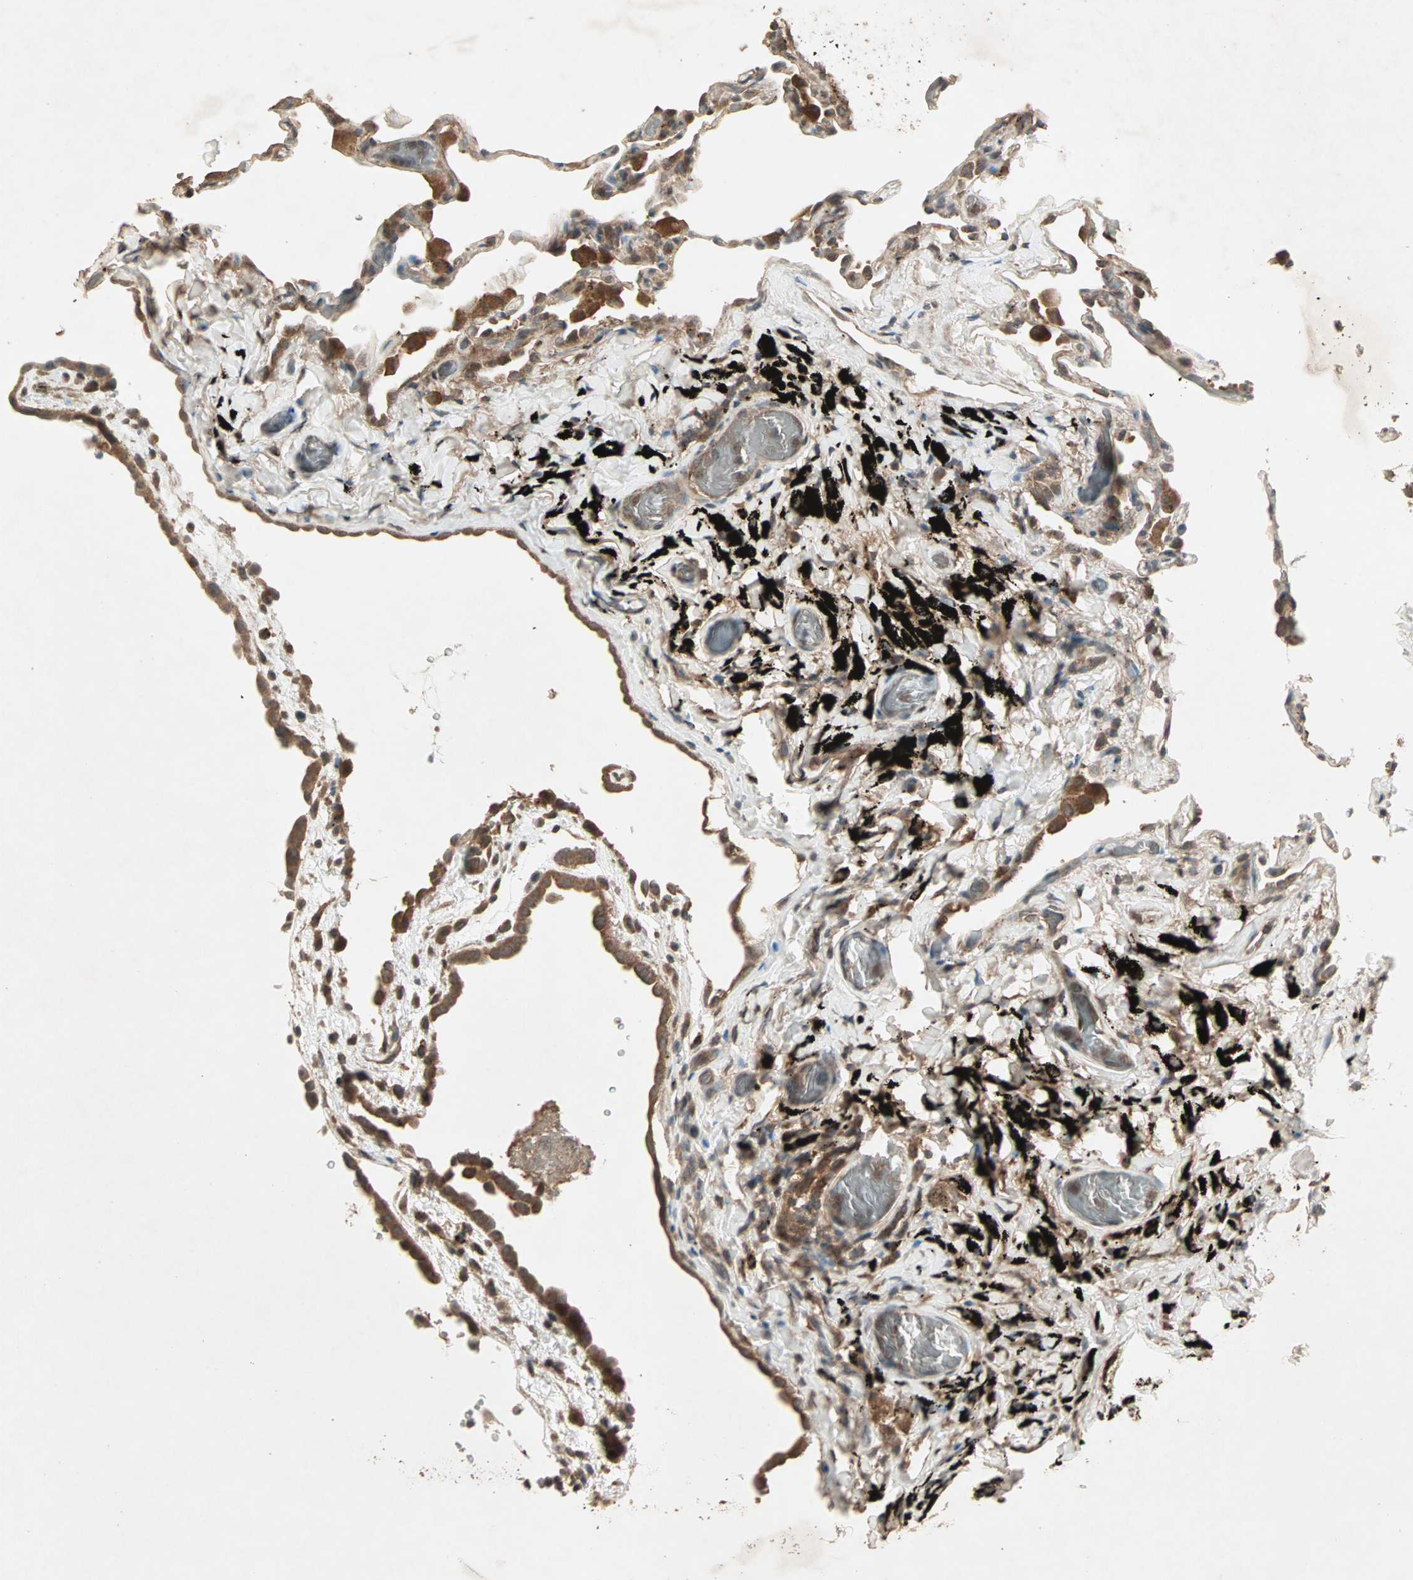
{"staining": {"intensity": "moderate", "quantity": ">75%", "location": "cytoplasmic/membranous"}, "tissue": "lung", "cell_type": "Alveolar cells", "image_type": "normal", "snomed": [{"axis": "morphology", "description": "Normal tissue, NOS"}, {"axis": "topography", "description": "Lung"}], "caption": "A brown stain labels moderate cytoplasmic/membranous expression of a protein in alveolar cells of benign lung. (DAB (3,3'-diaminobenzidine) IHC with brightfield microscopy, high magnification).", "gene": "UBAC1", "patient": {"sex": "male", "age": 59}}